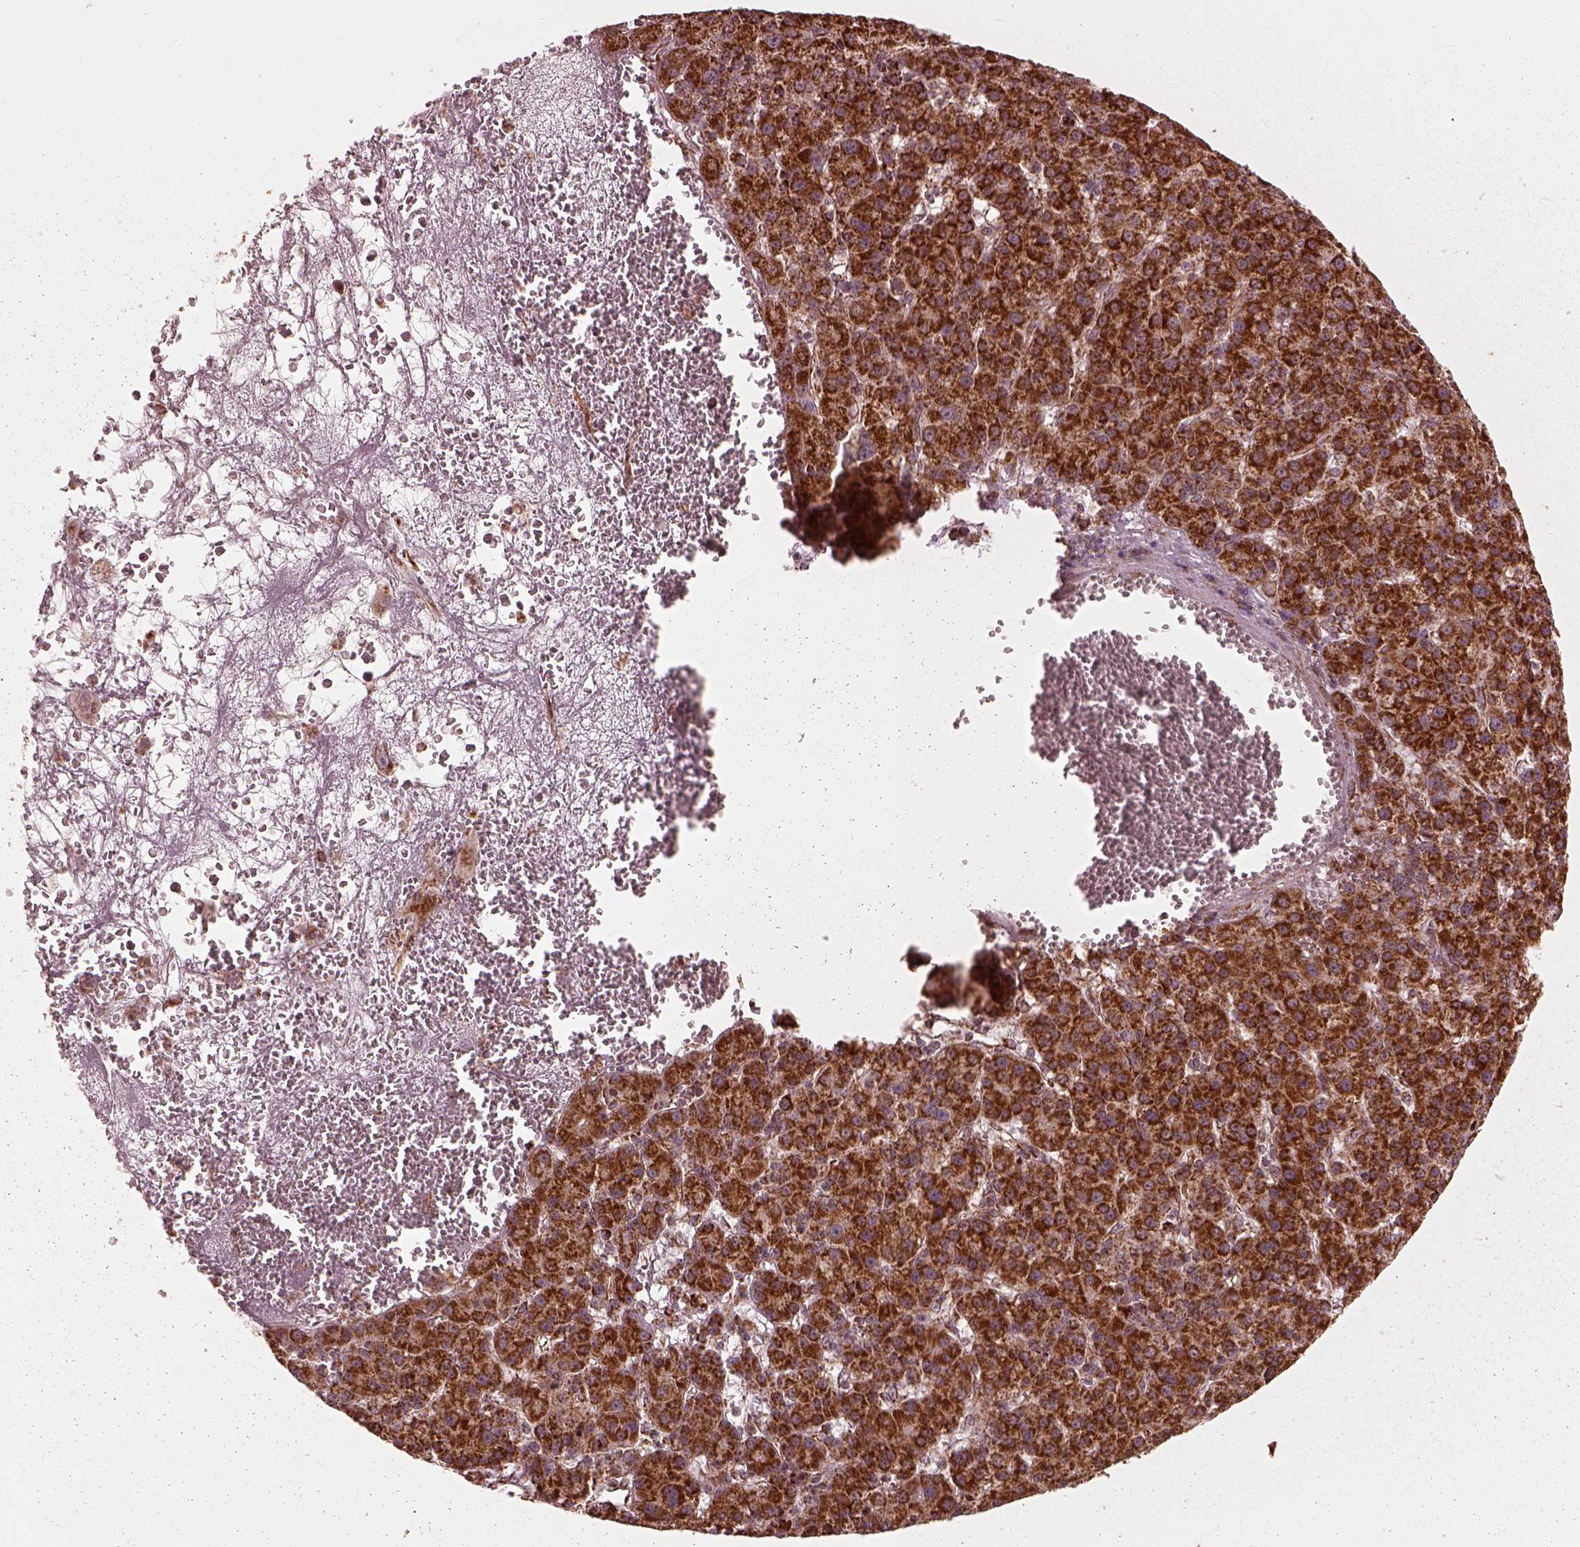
{"staining": {"intensity": "strong", "quantity": ">75%", "location": "cytoplasmic/membranous"}, "tissue": "liver cancer", "cell_type": "Tumor cells", "image_type": "cancer", "snomed": [{"axis": "morphology", "description": "Carcinoma, Hepatocellular, NOS"}, {"axis": "topography", "description": "Liver"}], "caption": "A high-resolution photomicrograph shows immunohistochemistry (IHC) staining of liver cancer (hepatocellular carcinoma), which displays strong cytoplasmic/membranous expression in about >75% of tumor cells. (DAB = brown stain, brightfield microscopy at high magnification).", "gene": "NDUFB10", "patient": {"sex": "female", "age": 60}}